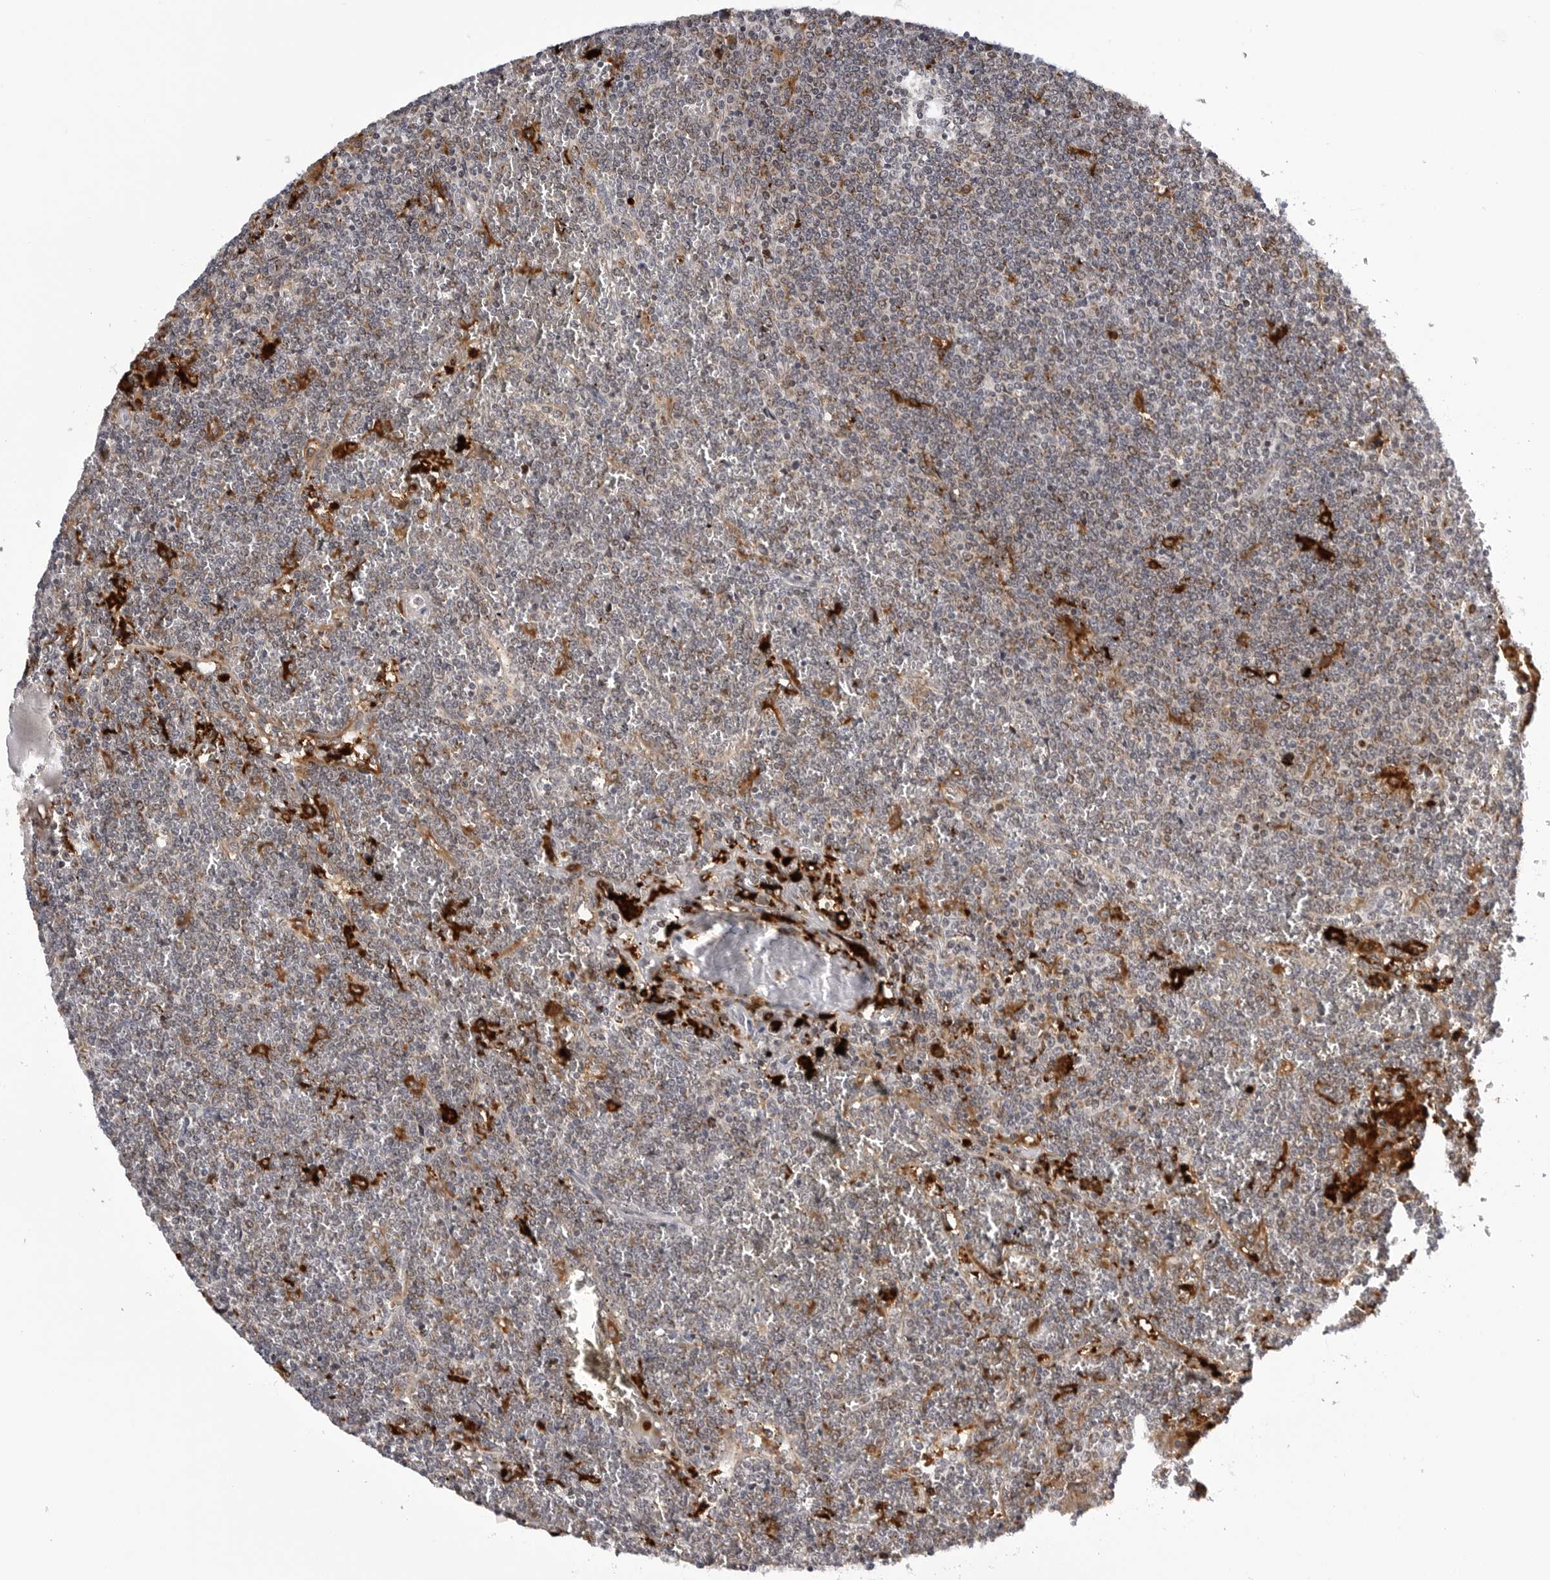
{"staining": {"intensity": "negative", "quantity": "none", "location": "none"}, "tissue": "lymphoma", "cell_type": "Tumor cells", "image_type": "cancer", "snomed": [{"axis": "morphology", "description": "Malignant lymphoma, non-Hodgkin's type, Low grade"}, {"axis": "topography", "description": "Spleen"}], "caption": "Photomicrograph shows no protein expression in tumor cells of malignant lymphoma, non-Hodgkin's type (low-grade) tissue.", "gene": "CDK20", "patient": {"sex": "female", "age": 19}}